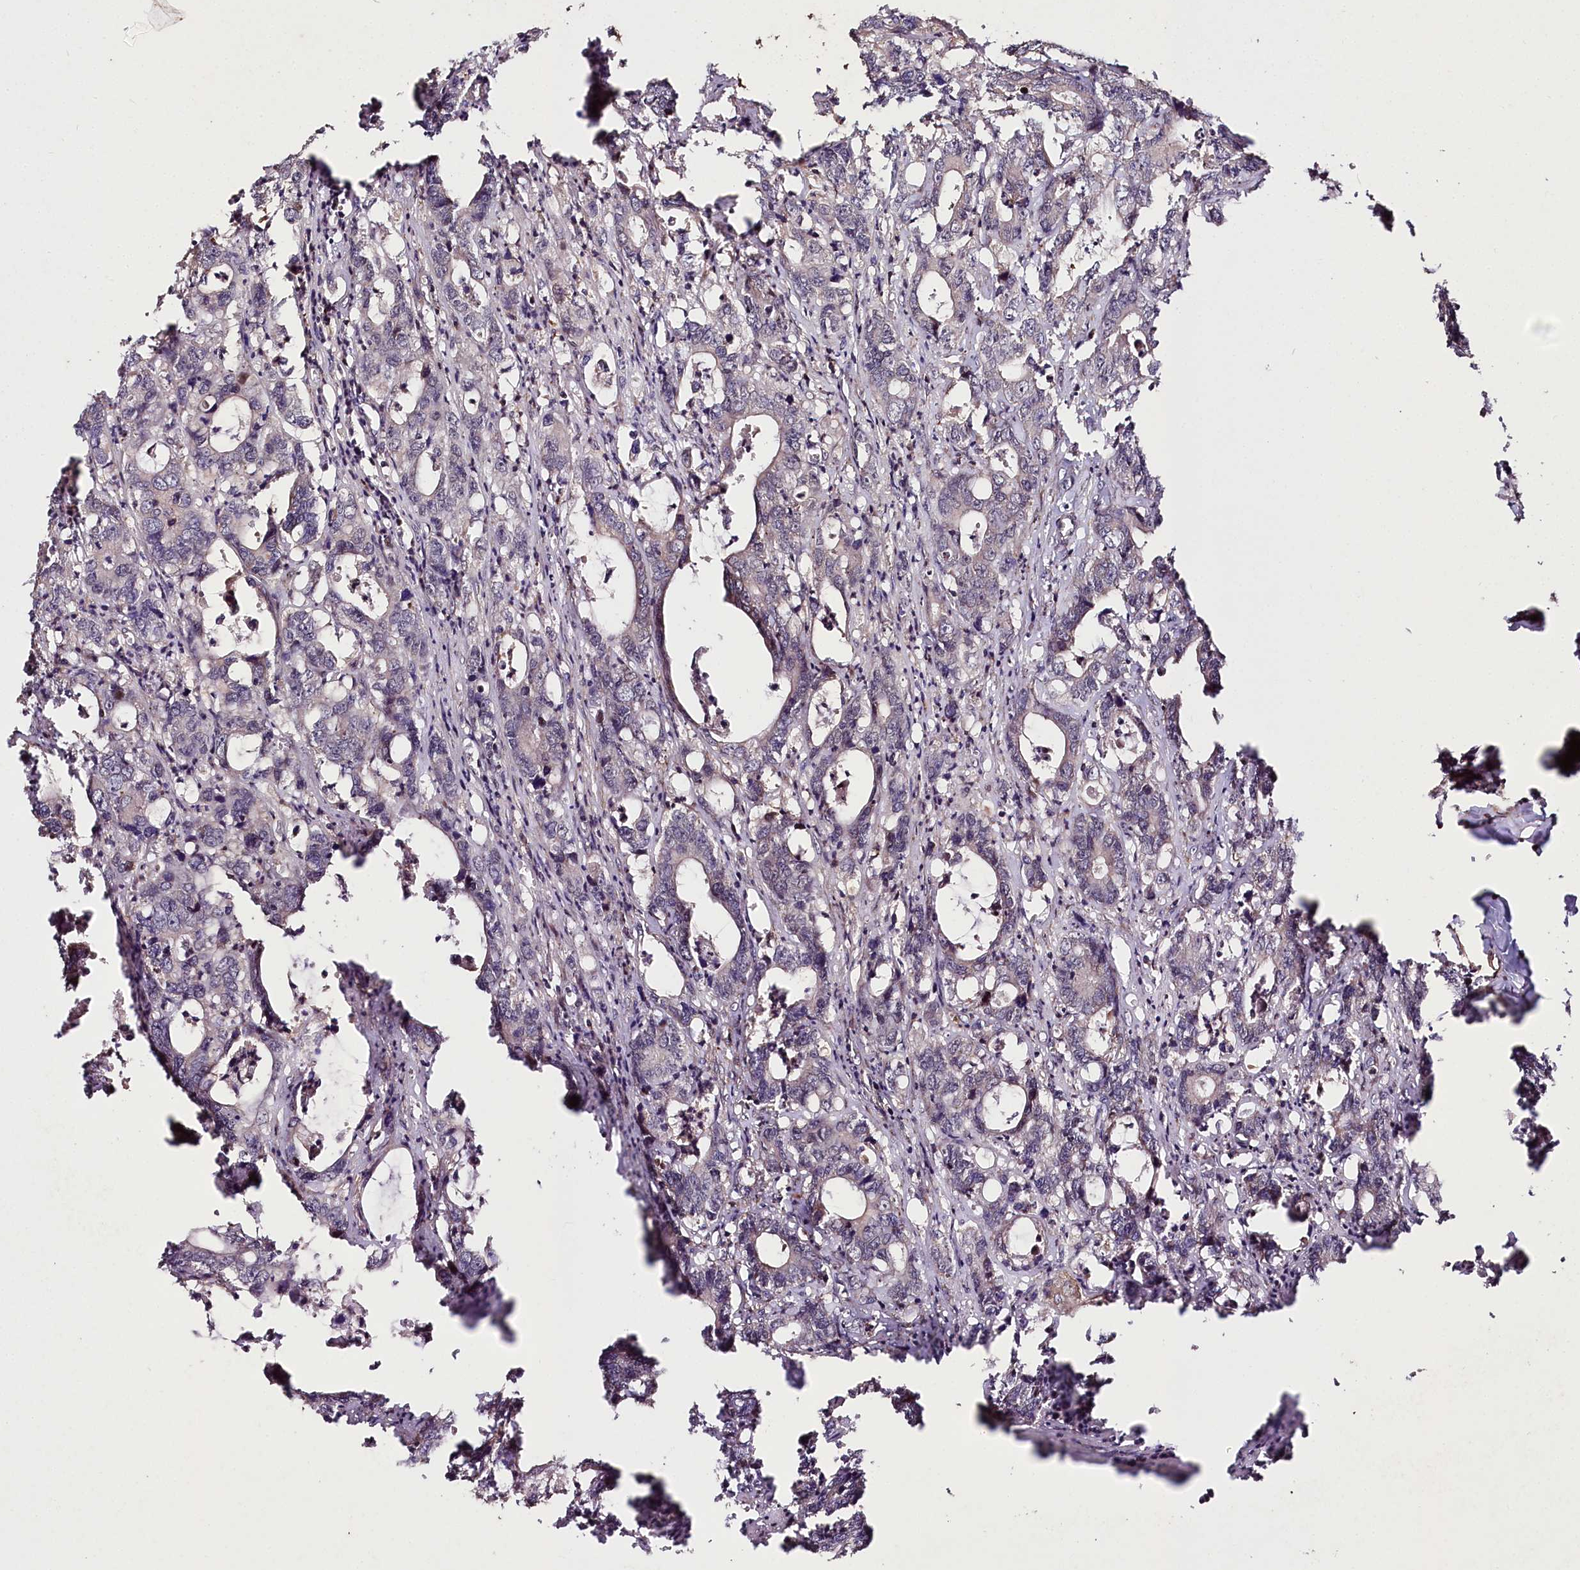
{"staining": {"intensity": "negative", "quantity": "none", "location": "none"}, "tissue": "colorectal cancer", "cell_type": "Tumor cells", "image_type": "cancer", "snomed": [{"axis": "morphology", "description": "Adenocarcinoma, NOS"}, {"axis": "topography", "description": "Colon"}], "caption": "Human colorectal cancer stained for a protein using immunohistochemistry displays no staining in tumor cells.", "gene": "PHLDB1", "patient": {"sex": "female", "age": 75}}